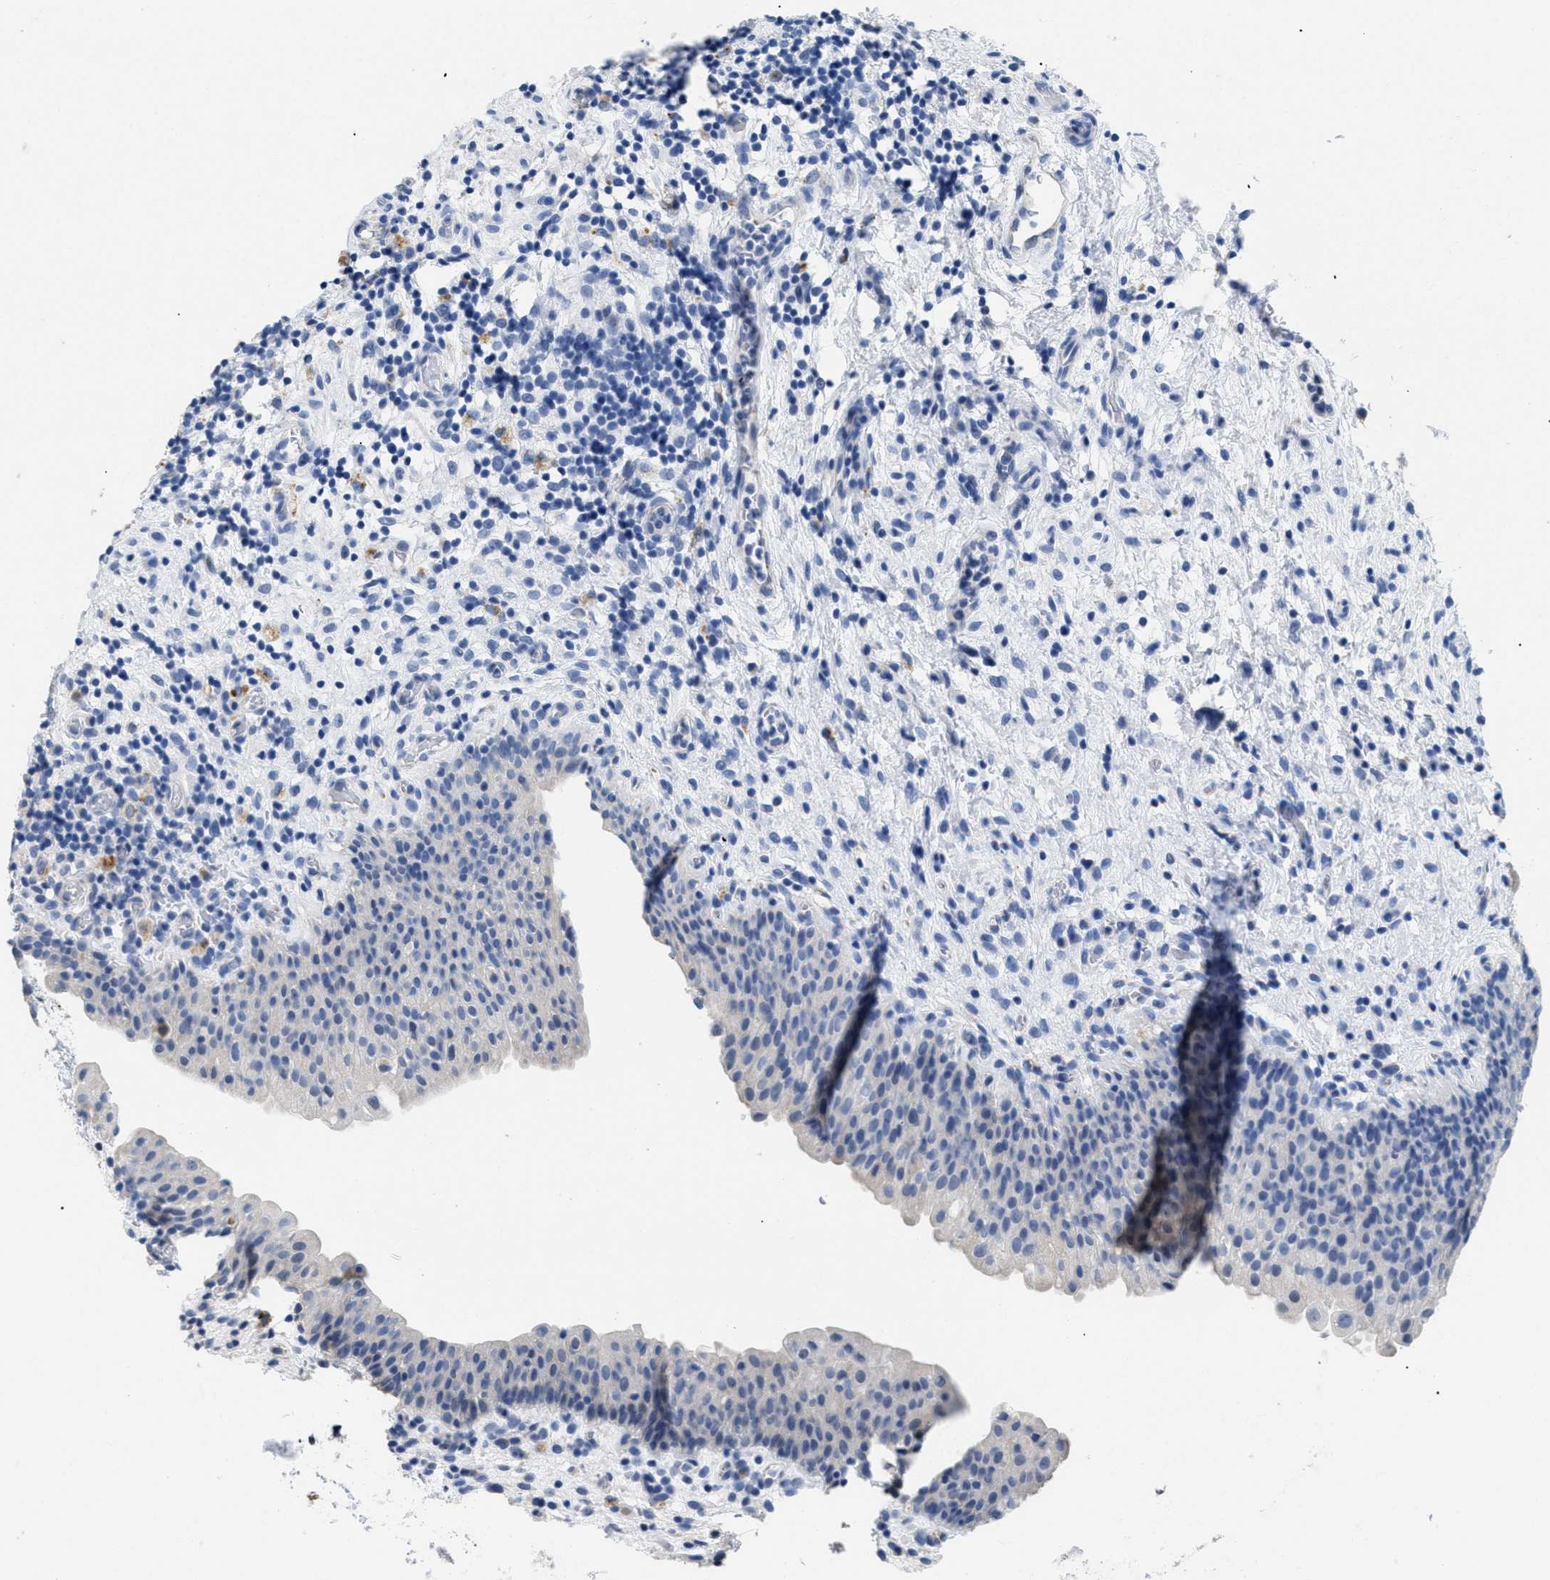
{"staining": {"intensity": "negative", "quantity": "none", "location": "none"}, "tissue": "urinary bladder", "cell_type": "Urothelial cells", "image_type": "normal", "snomed": [{"axis": "morphology", "description": "Normal tissue, NOS"}, {"axis": "topography", "description": "Urinary bladder"}], "caption": "High magnification brightfield microscopy of benign urinary bladder stained with DAB (brown) and counterstained with hematoxylin (blue): urothelial cells show no significant positivity.", "gene": "APOBEC2", "patient": {"sex": "male", "age": 37}}